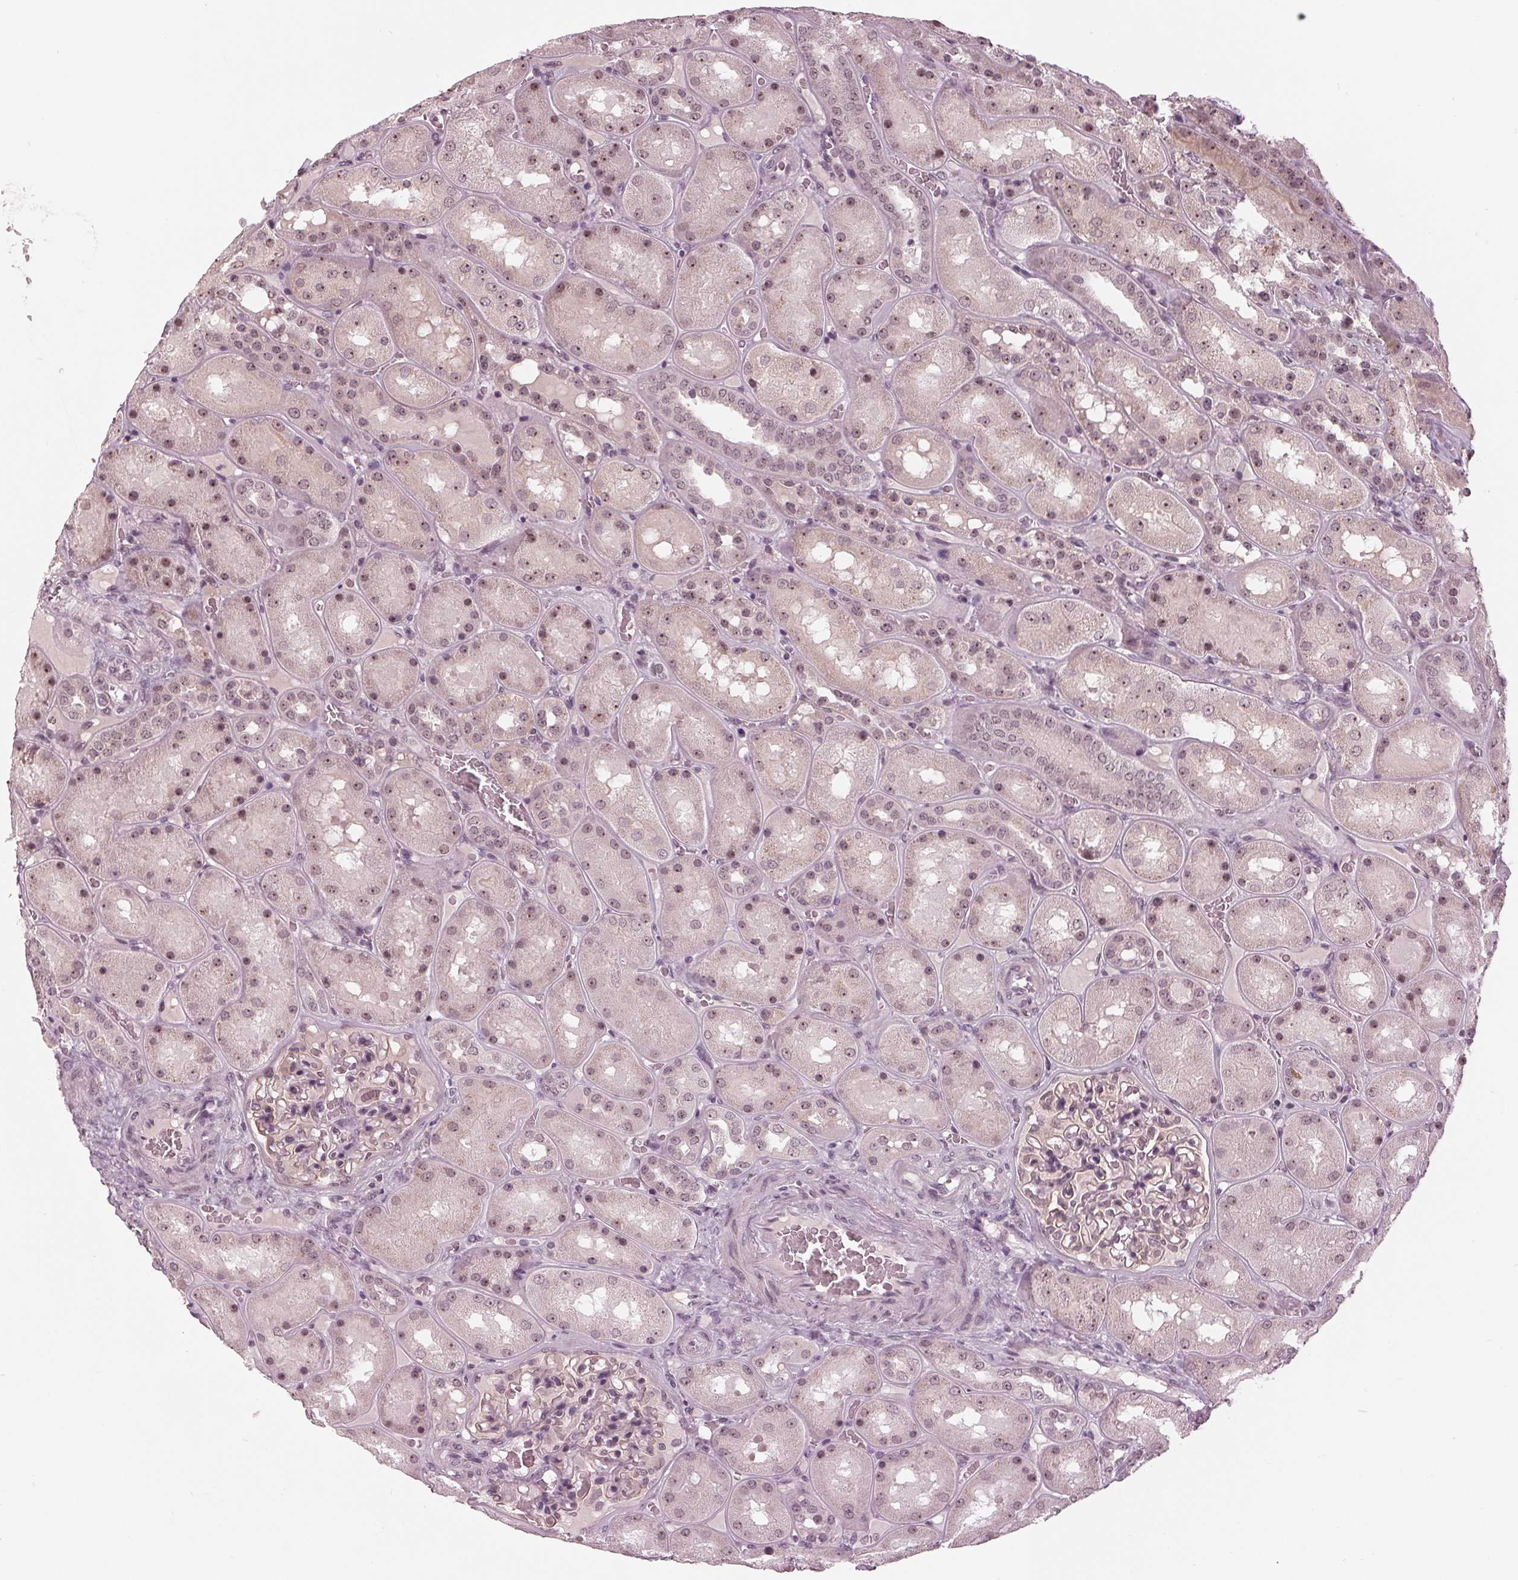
{"staining": {"intensity": "weak", "quantity": "25%-75%", "location": "cytoplasmic/membranous"}, "tissue": "kidney", "cell_type": "Cells in glomeruli", "image_type": "normal", "snomed": [{"axis": "morphology", "description": "Normal tissue, NOS"}, {"axis": "topography", "description": "Kidney"}], "caption": "Immunohistochemistry (IHC) micrograph of unremarkable kidney stained for a protein (brown), which displays low levels of weak cytoplasmic/membranous staining in approximately 25%-75% of cells in glomeruli.", "gene": "SLX4", "patient": {"sex": "male", "age": 73}}